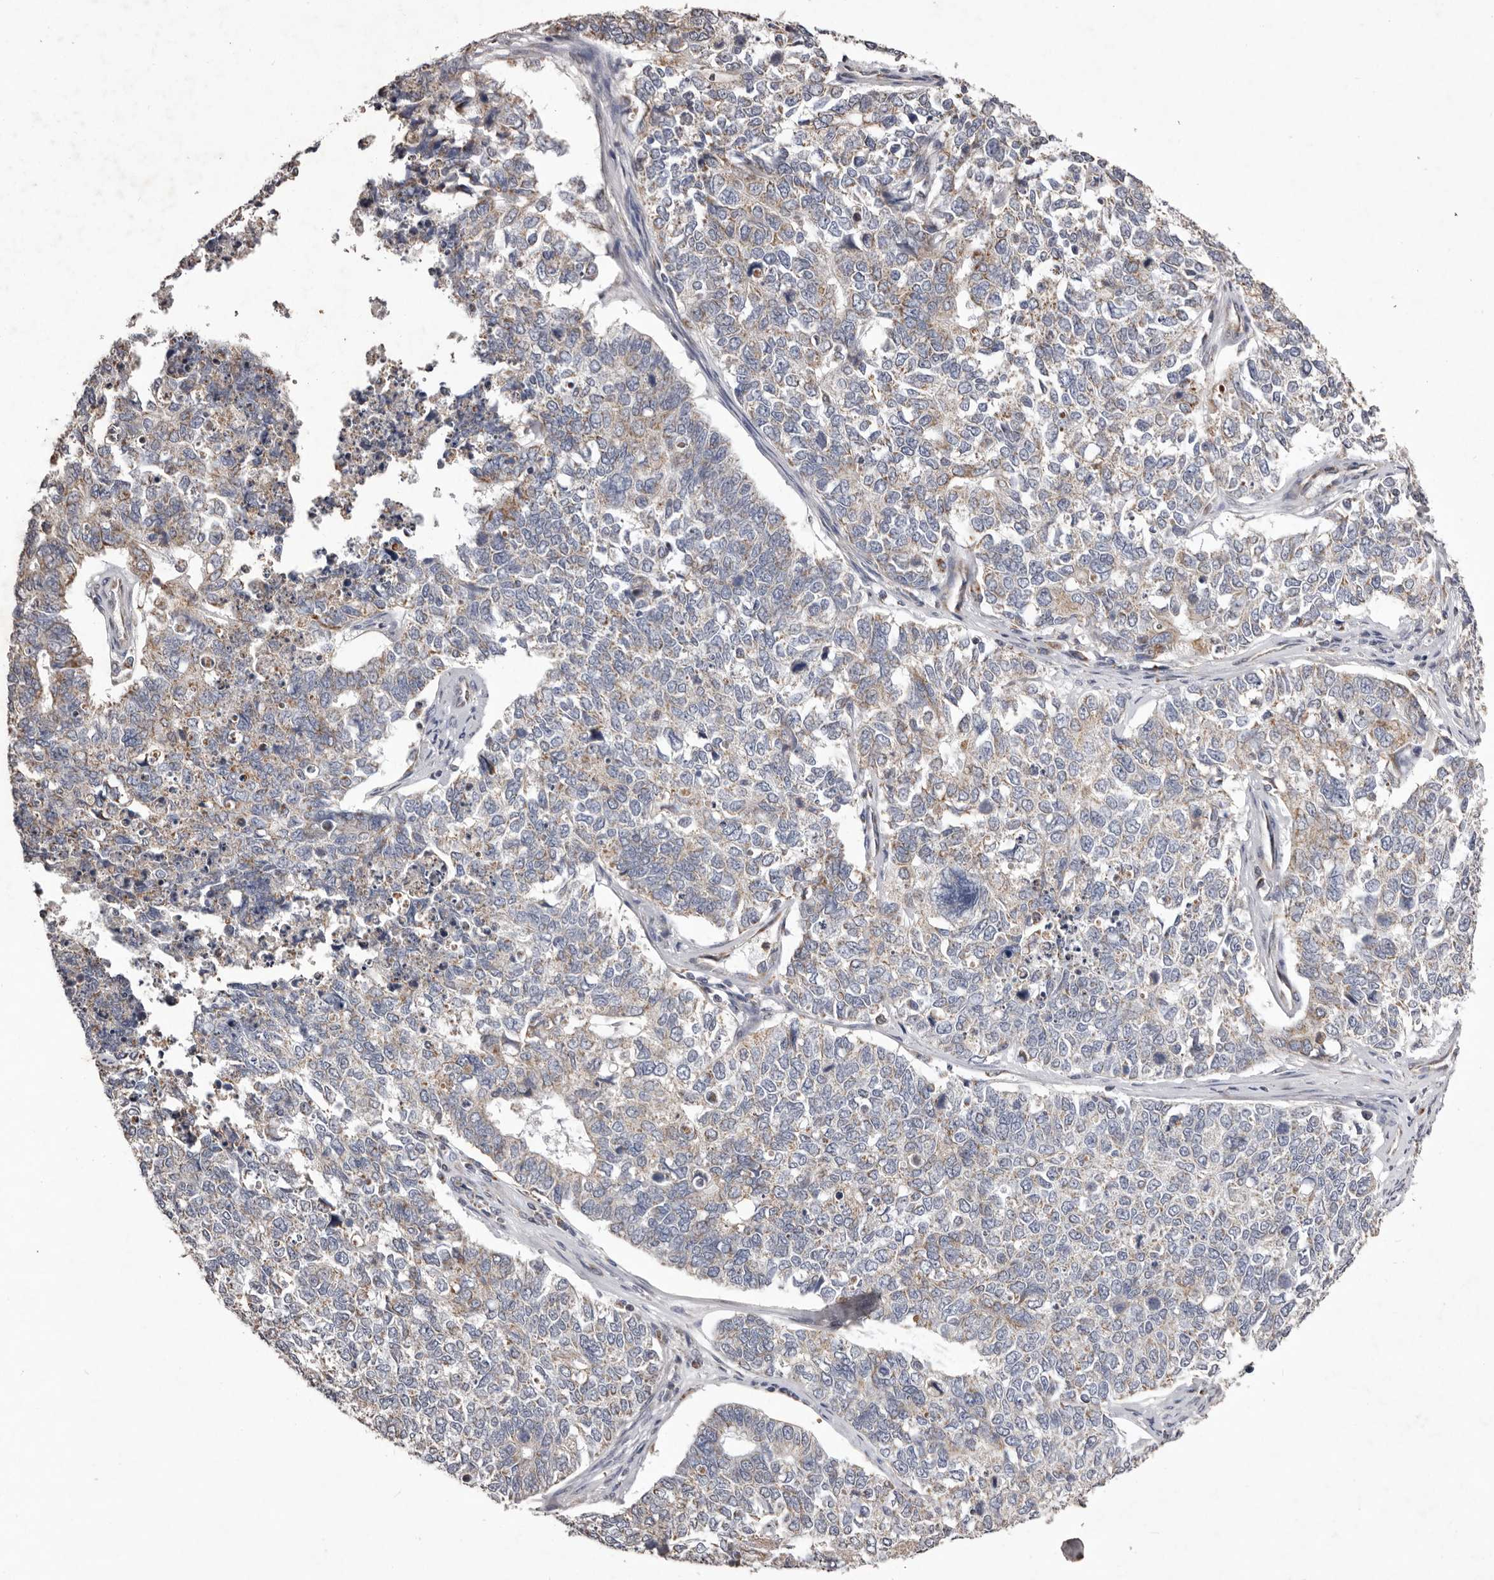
{"staining": {"intensity": "negative", "quantity": "none", "location": "none"}, "tissue": "cervical cancer", "cell_type": "Tumor cells", "image_type": "cancer", "snomed": [{"axis": "morphology", "description": "Squamous cell carcinoma, NOS"}, {"axis": "topography", "description": "Cervix"}], "caption": "Immunohistochemistry micrograph of cervical cancer stained for a protein (brown), which exhibits no staining in tumor cells.", "gene": "CXCL14", "patient": {"sex": "female", "age": 63}}